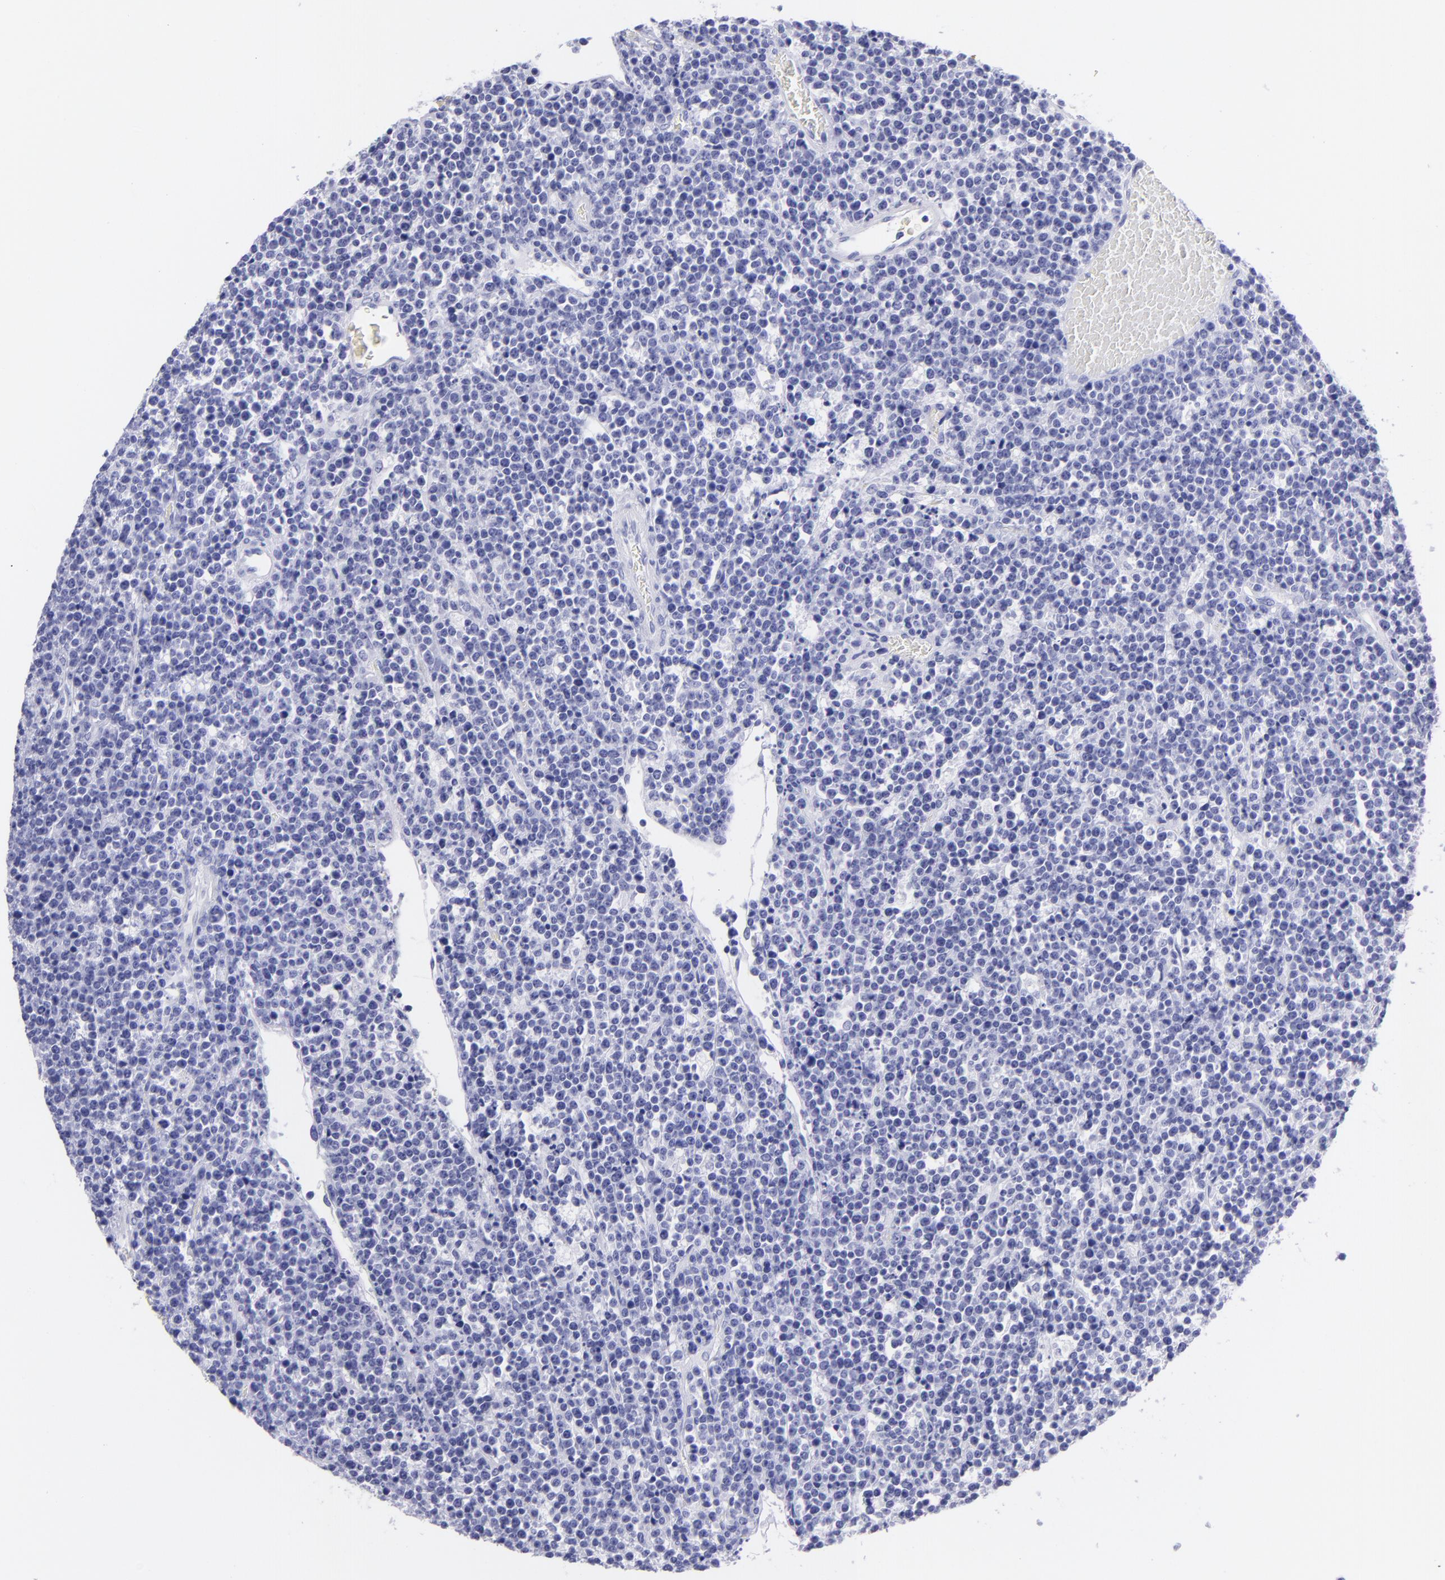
{"staining": {"intensity": "negative", "quantity": "none", "location": "none"}, "tissue": "lymphoma", "cell_type": "Tumor cells", "image_type": "cancer", "snomed": [{"axis": "morphology", "description": "Malignant lymphoma, non-Hodgkin's type, High grade"}, {"axis": "topography", "description": "Ovary"}], "caption": "Immunohistochemical staining of high-grade malignant lymphoma, non-Hodgkin's type demonstrates no significant staining in tumor cells.", "gene": "CNP", "patient": {"sex": "female", "age": 56}}